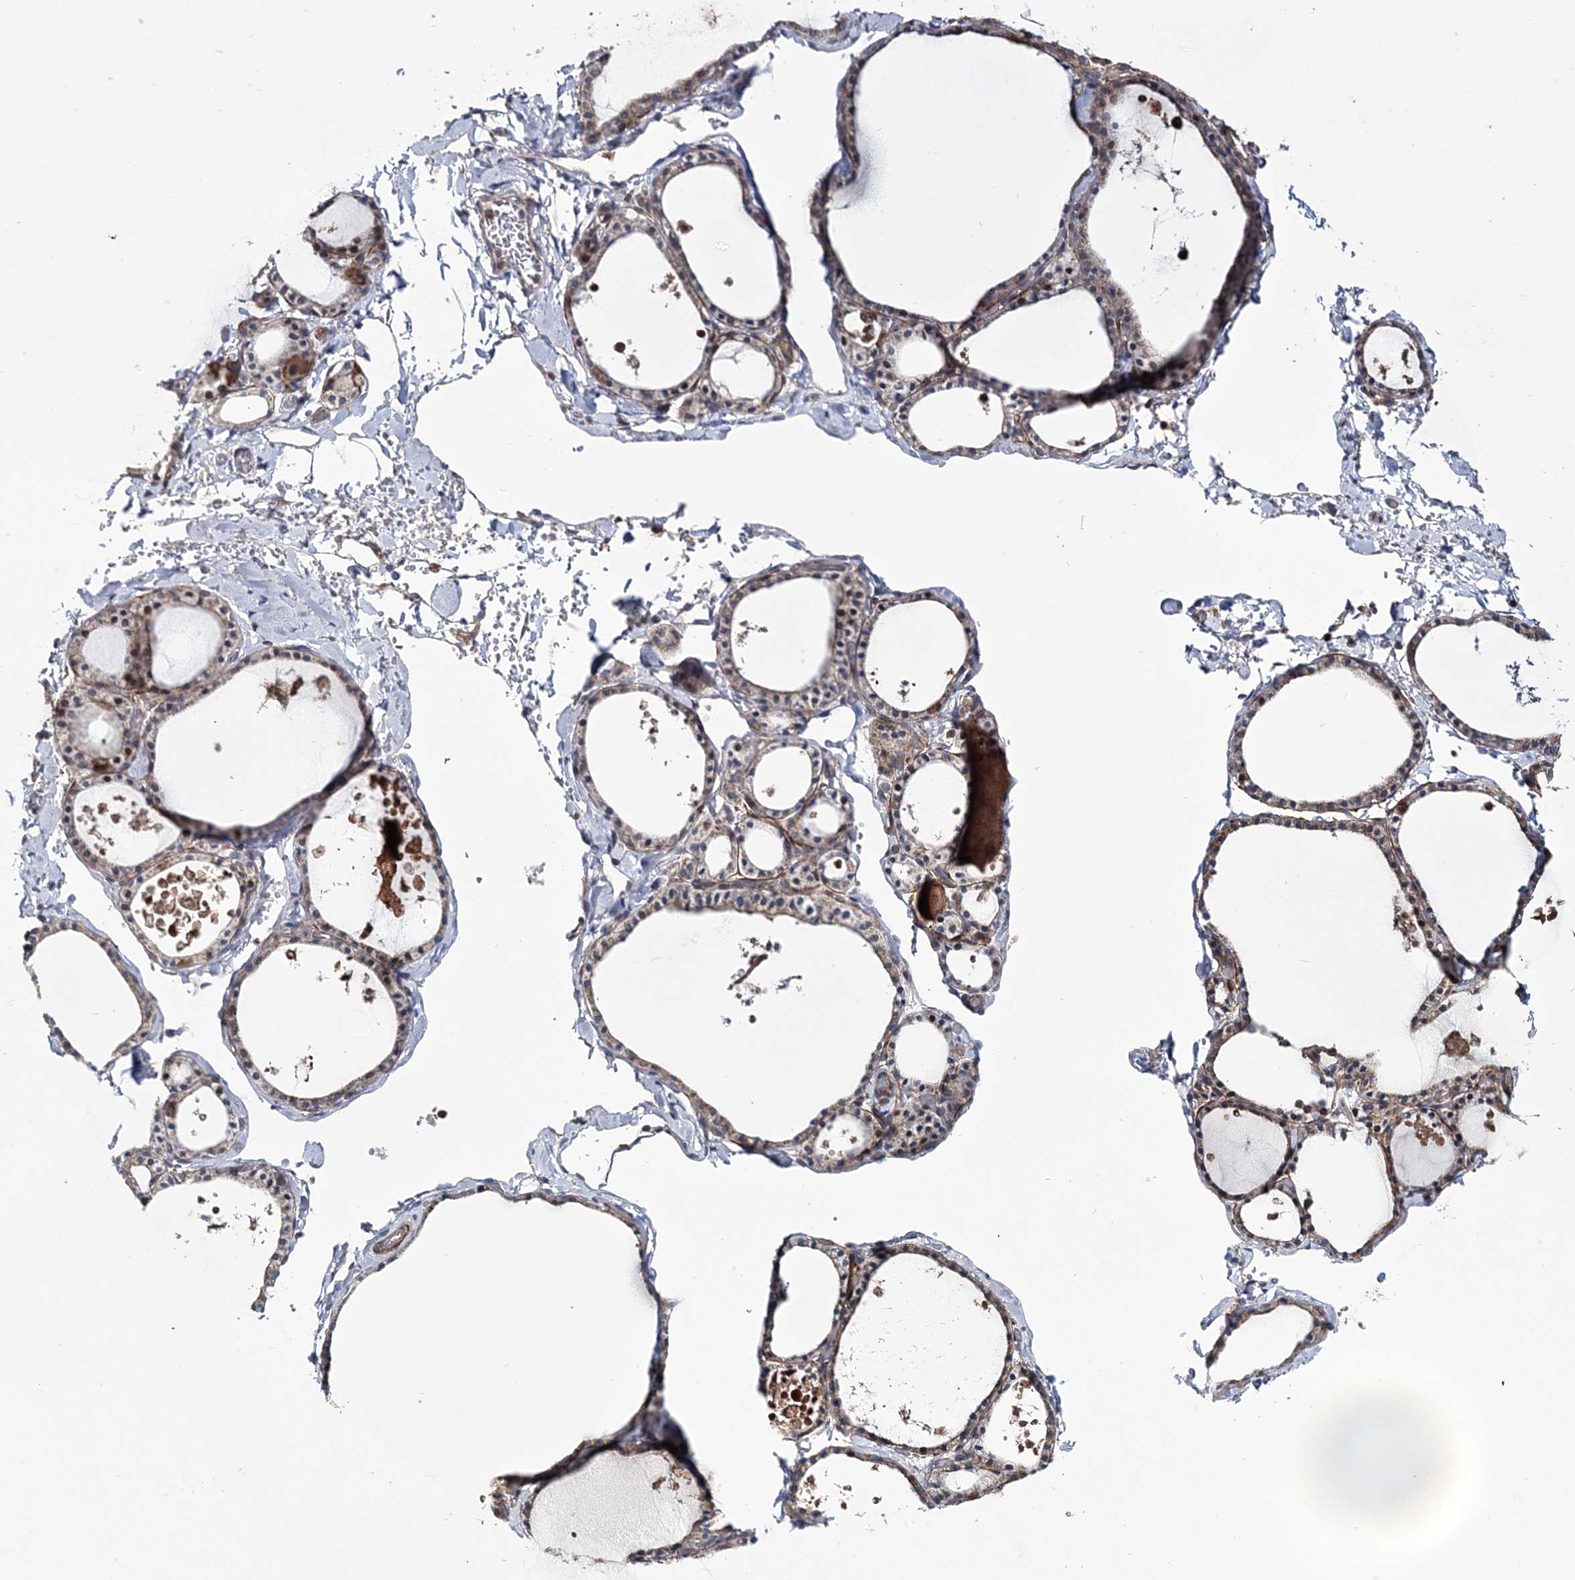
{"staining": {"intensity": "negative", "quantity": "none", "location": "none"}, "tissue": "thyroid gland", "cell_type": "Glandular cells", "image_type": "normal", "snomed": [{"axis": "morphology", "description": "Normal tissue, NOS"}, {"axis": "topography", "description": "Thyroid gland"}], "caption": "Immunohistochemistry photomicrograph of normal thyroid gland stained for a protein (brown), which demonstrates no staining in glandular cells. (DAB (3,3'-diaminobenzidine) IHC, high magnification).", "gene": "PPP2R2B", "patient": {"sex": "male", "age": 56}}